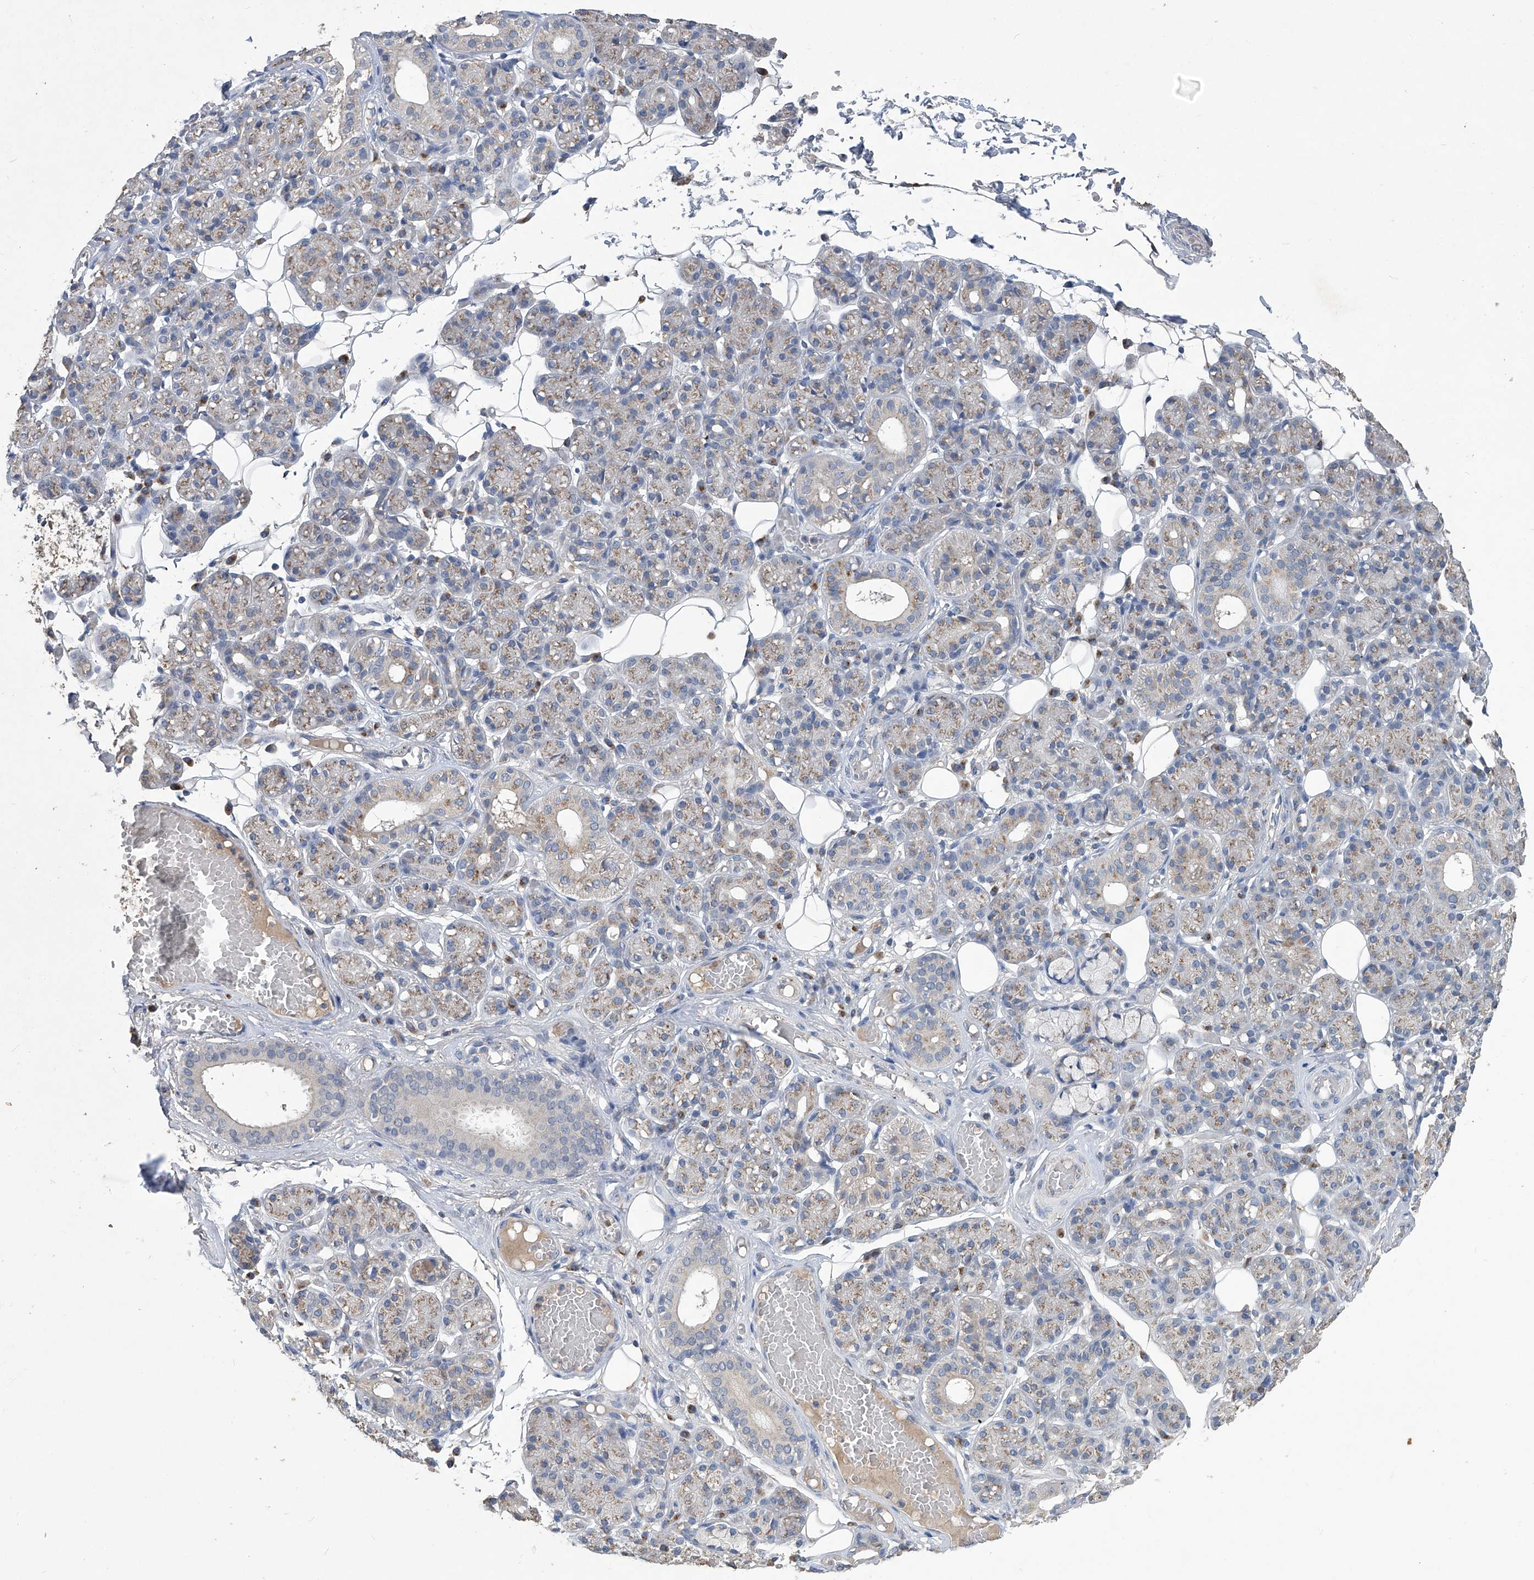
{"staining": {"intensity": "strong", "quantity": "<25%", "location": "cytoplasmic/membranous"}, "tissue": "salivary gland", "cell_type": "Glandular cells", "image_type": "normal", "snomed": [{"axis": "morphology", "description": "Normal tissue, NOS"}, {"axis": "topography", "description": "Salivary gland"}], "caption": "Immunohistochemical staining of benign salivary gland reveals medium levels of strong cytoplasmic/membranous expression in approximately <25% of glandular cells. Ihc stains the protein of interest in brown and the nuclei are stained blue.", "gene": "PCSK5", "patient": {"sex": "male", "age": 63}}